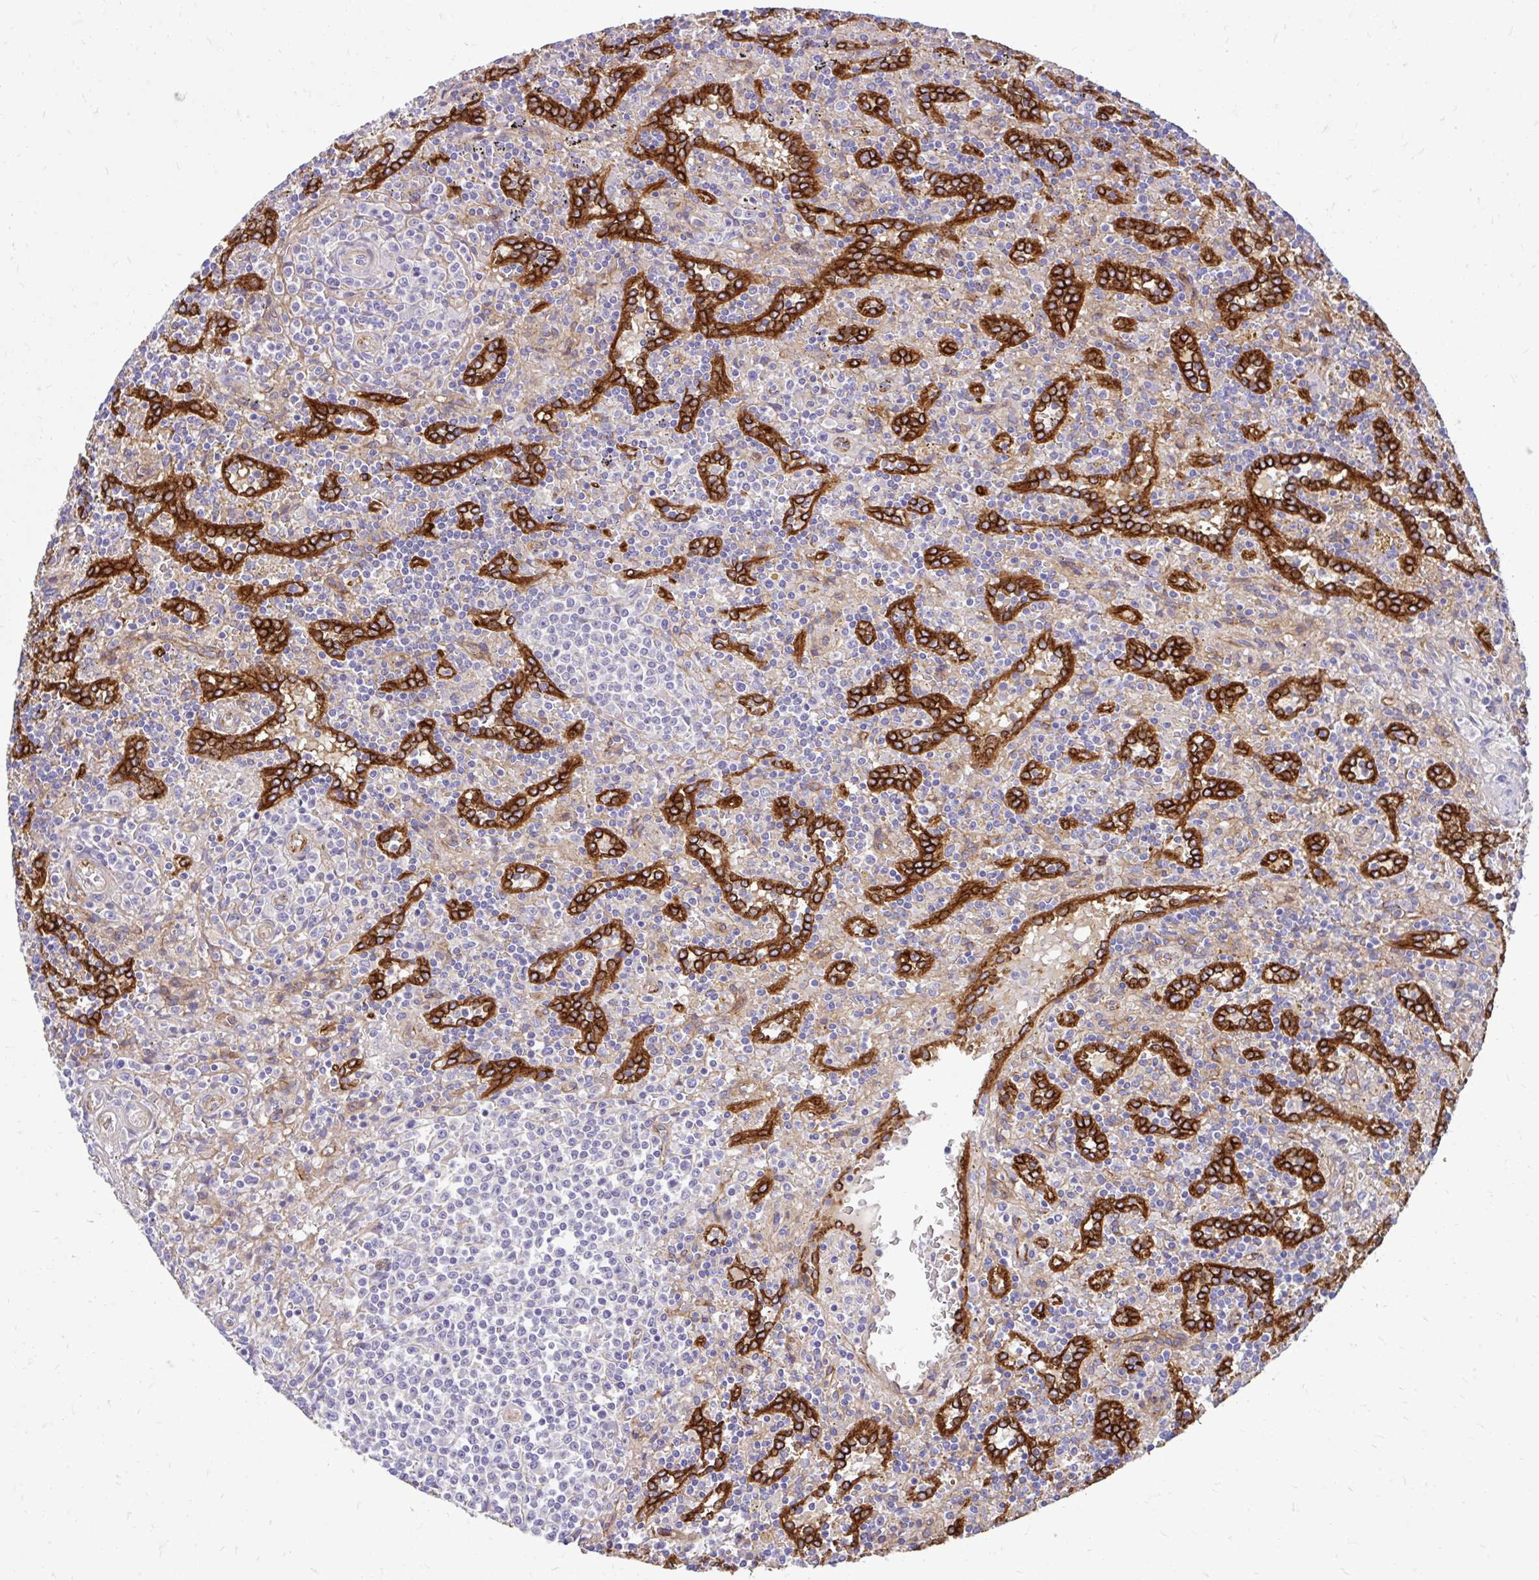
{"staining": {"intensity": "negative", "quantity": "none", "location": "none"}, "tissue": "lymphoma", "cell_type": "Tumor cells", "image_type": "cancer", "snomed": [{"axis": "morphology", "description": "Malignant lymphoma, non-Hodgkin's type, Low grade"}, {"axis": "topography", "description": "Spleen"}], "caption": "Micrograph shows no protein staining in tumor cells of lymphoma tissue.", "gene": "ESPNL", "patient": {"sex": "male", "age": 67}}